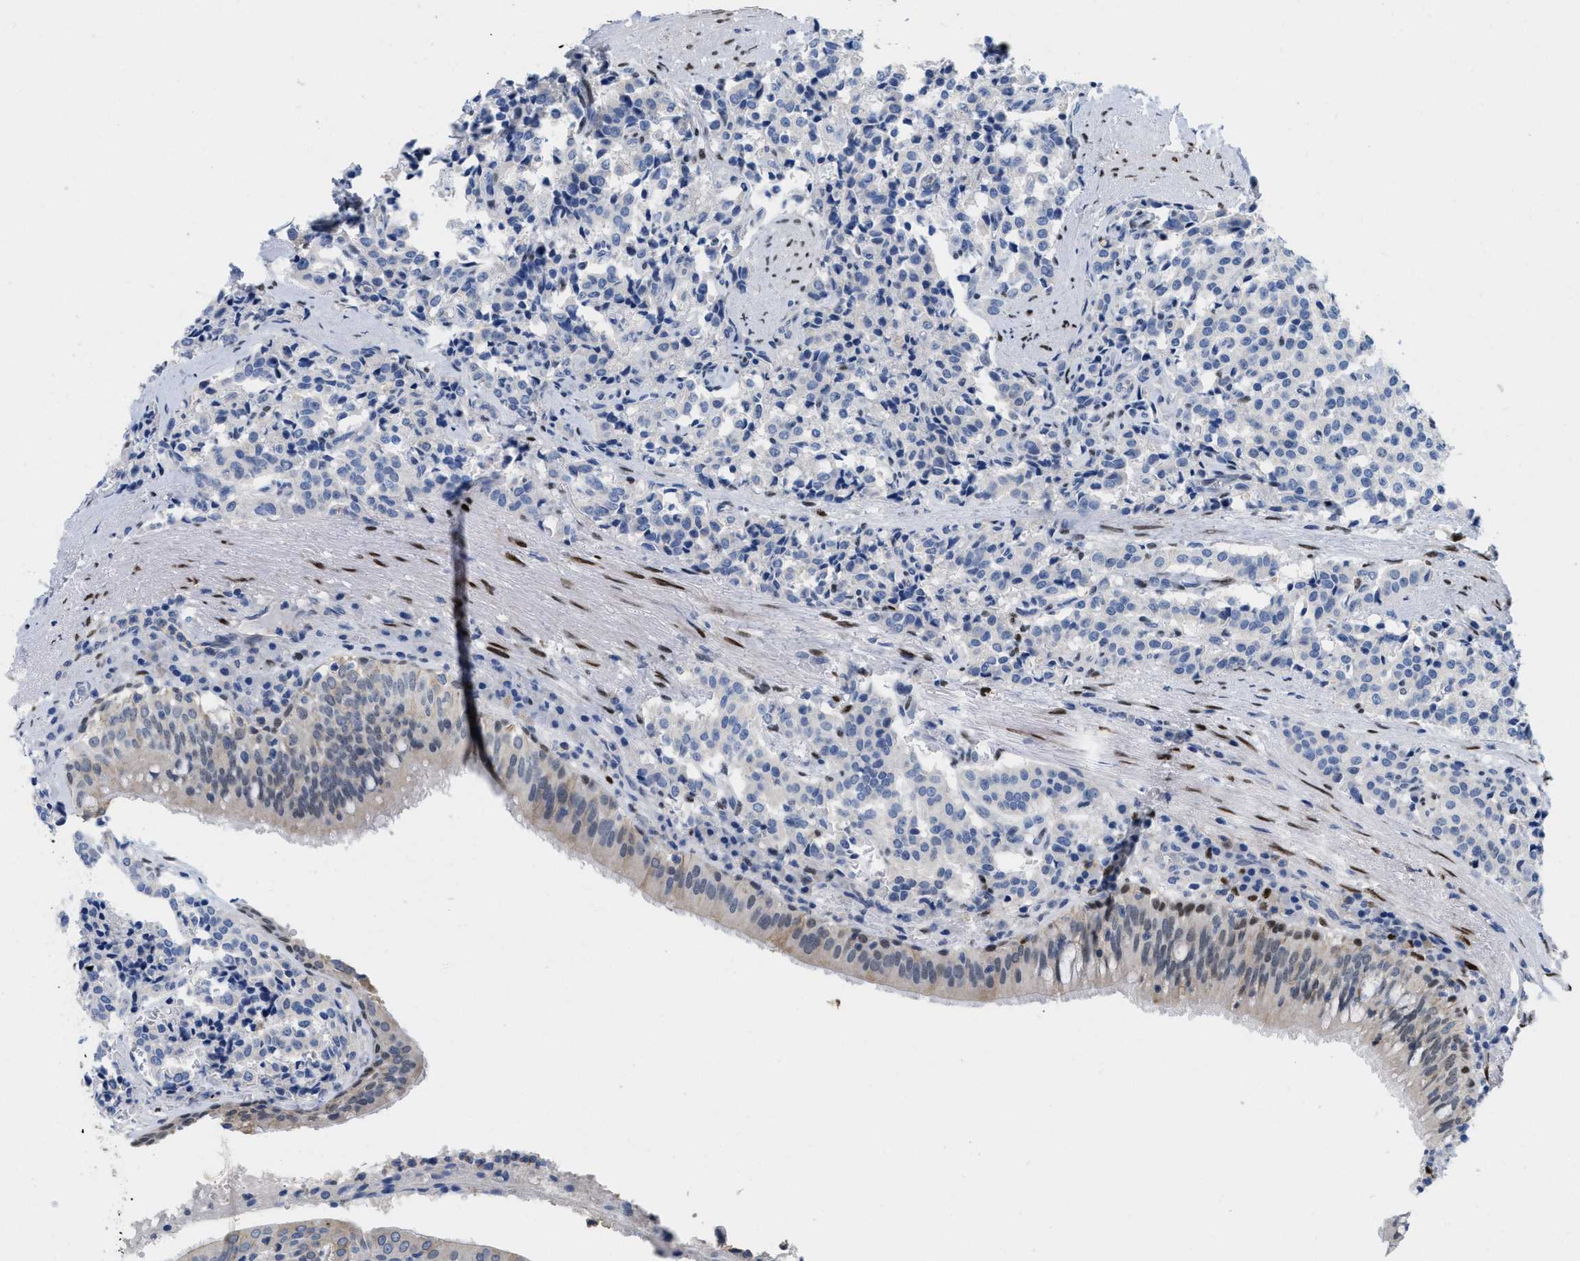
{"staining": {"intensity": "negative", "quantity": "none", "location": "none"}, "tissue": "carcinoid", "cell_type": "Tumor cells", "image_type": "cancer", "snomed": [{"axis": "morphology", "description": "Carcinoid, malignant, NOS"}, {"axis": "topography", "description": "Lung"}], "caption": "A high-resolution photomicrograph shows immunohistochemistry (IHC) staining of carcinoid, which displays no significant expression in tumor cells. (Brightfield microscopy of DAB (3,3'-diaminobenzidine) IHC at high magnification).", "gene": "NFIX", "patient": {"sex": "male", "age": 30}}